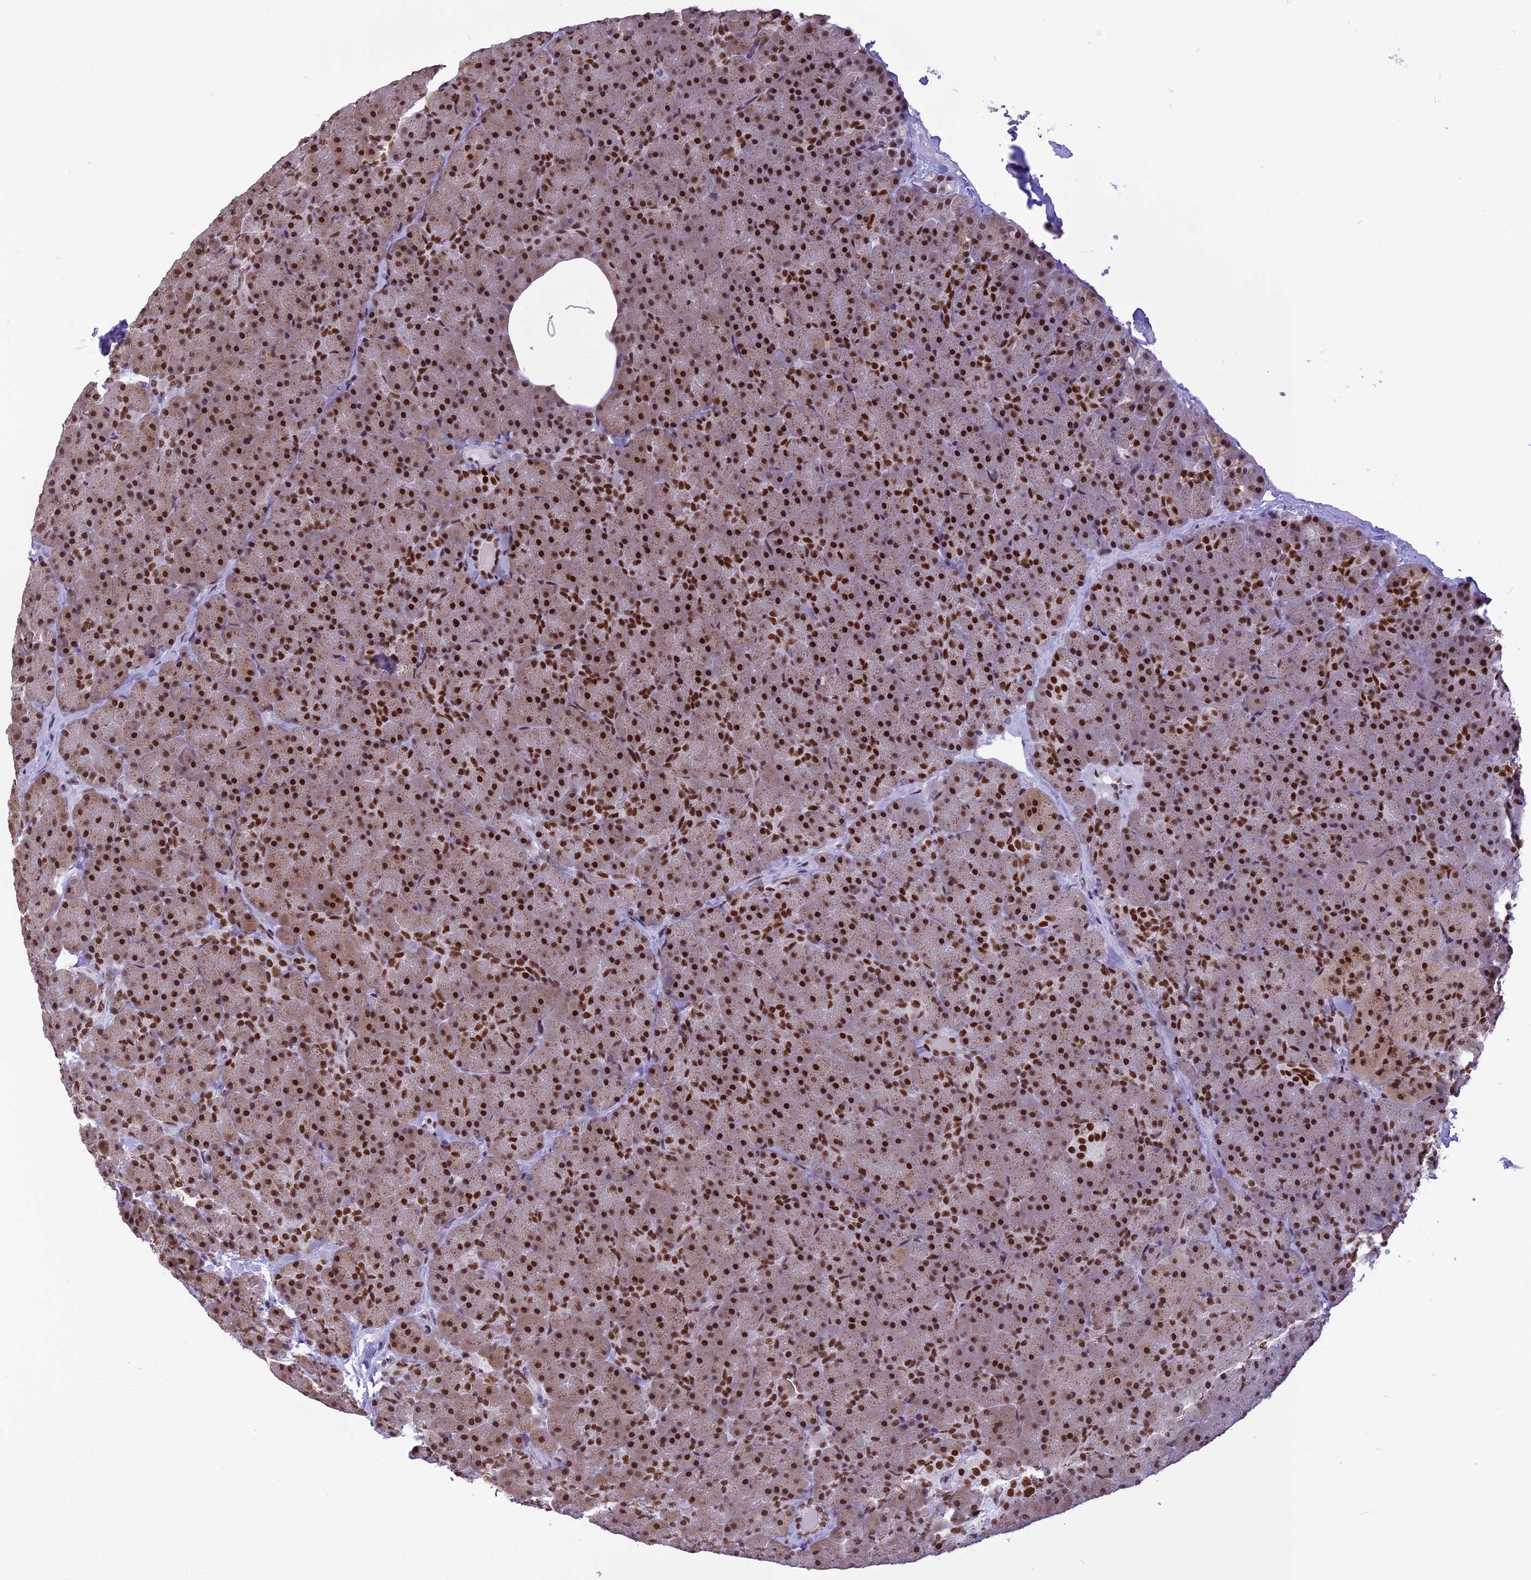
{"staining": {"intensity": "strong", "quantity": ">75%", "location": "nuclear"}, "tissue": "pancreas", "cell_type": "Exocrine glandular cells", "image_type": "normal", "snomed": [{"axis": "morphology", "description": "Normal tissue, NOS"}, {"axis": "topography", "description": "Pancreas"}], "caption": "Protein positivity by immunohistochemistry (IHC) displays strong nuclear positivity in approximately >75% of exocrine glandular cells in normal pancreas. The protein is stained brown, and the nuclei are stained in blue (DAB (3,3'-diaminobenzidine) IHC with brightfield microscopy, high magnification).", "gene": "IRF2BP1", "patient": {"sex": "male", "age": 36}}